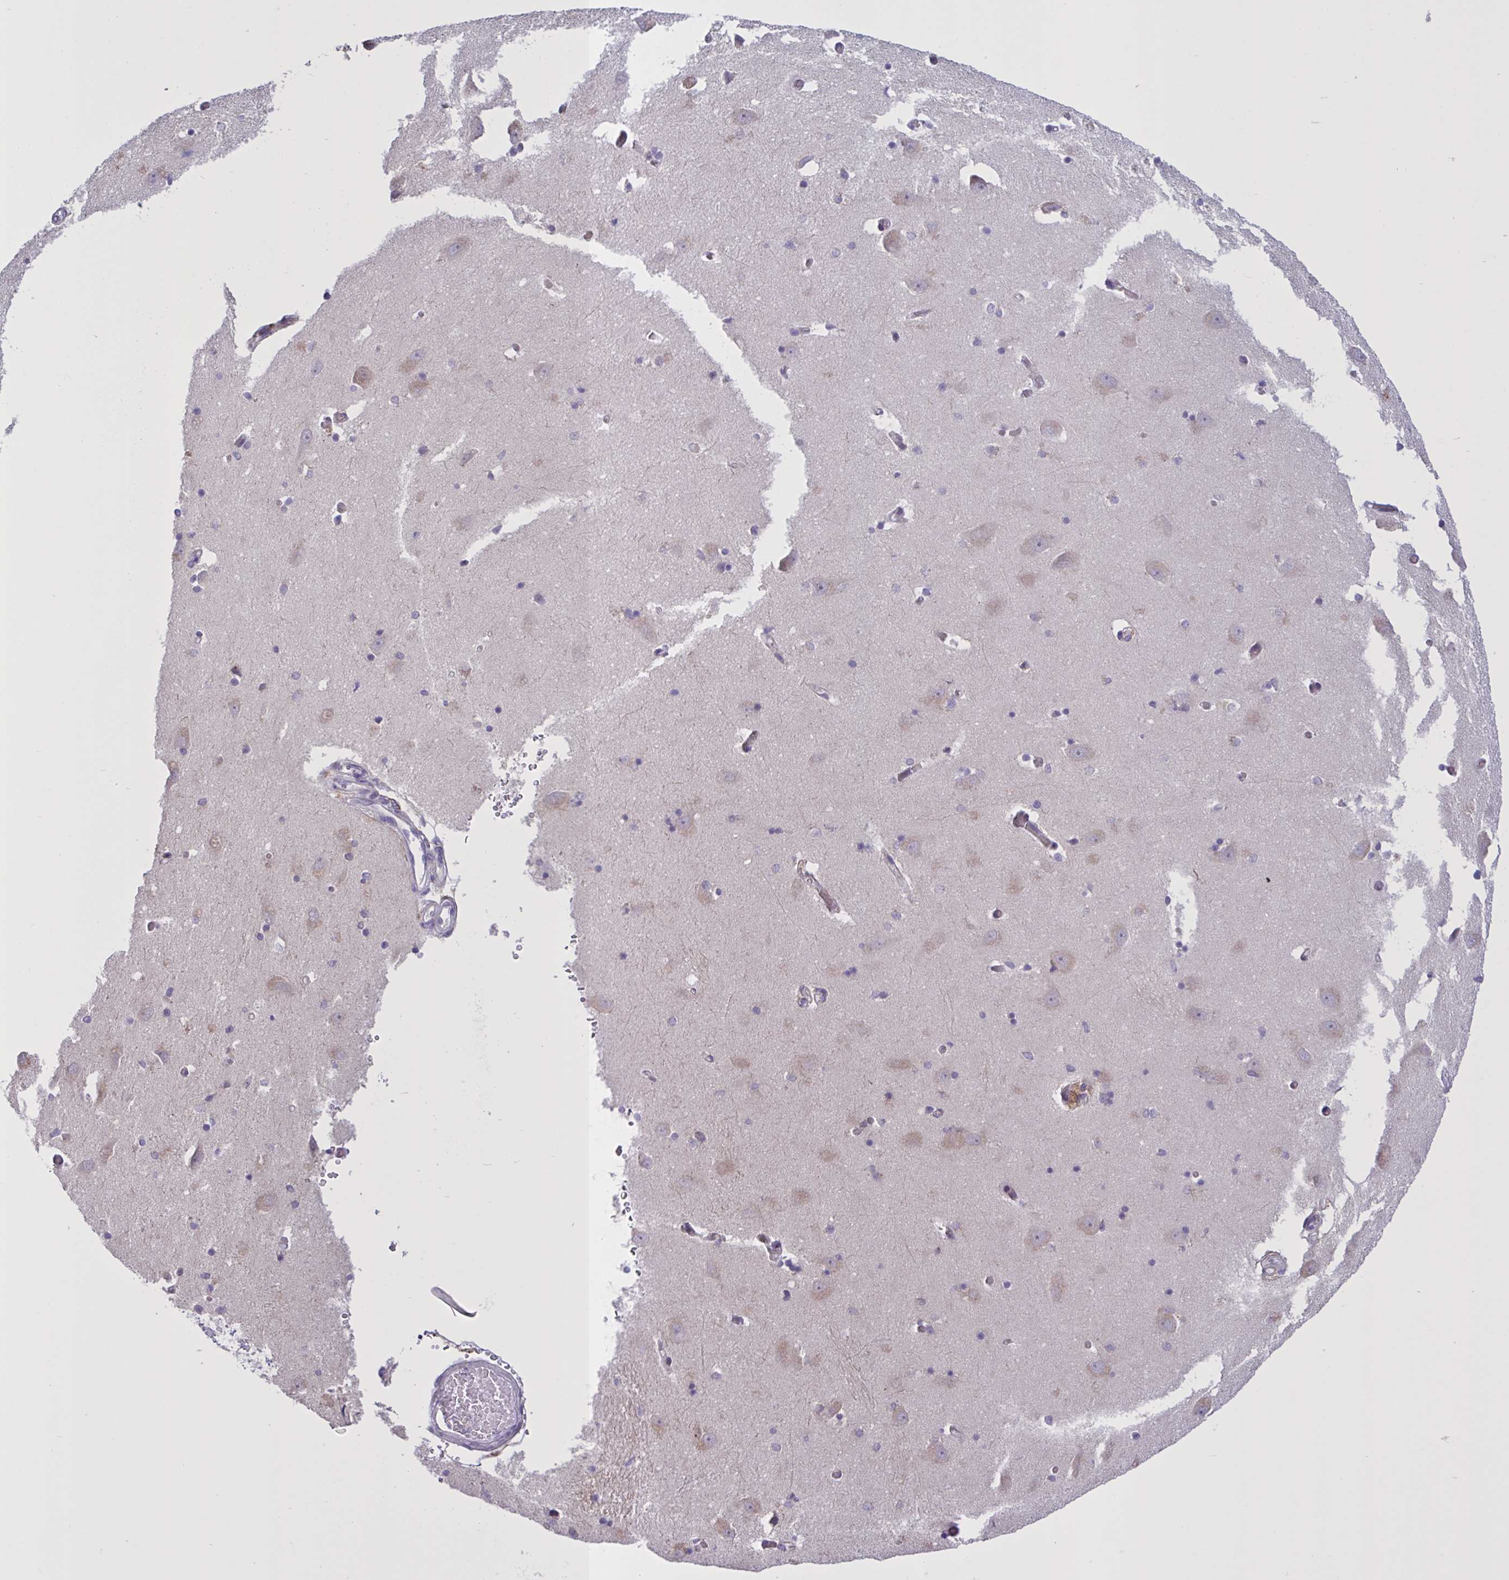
{"staining": {"intensity": "negative", "quantity": "none", "location": "none"}, "tissue": "caudate", "cell_type": "Glial cells", "image_type": "normal", "snomed": [{"axis": "morphology", "description": "Normal tissue, NOS"}, {"axis": "topography", "description": "Lateral ventricle wall"}, {"axis": "topography", "description": "Hippocampus"}], "caption": "IHC histopathology image of benign caudate: human caudate stained with DAB (3,3'-diaminobenzidine) demonstrates no significant protein positivity in glial cells. (Stains: DAB (3,3'-diaminobenzidine) immunohistochemistry (IHC) with hematoxylin counter stain, Microscopy: brightfield microscopy at high magnification).", "gene": "MRGPRX2", "patient": {"sex": "female", "age": 63}}